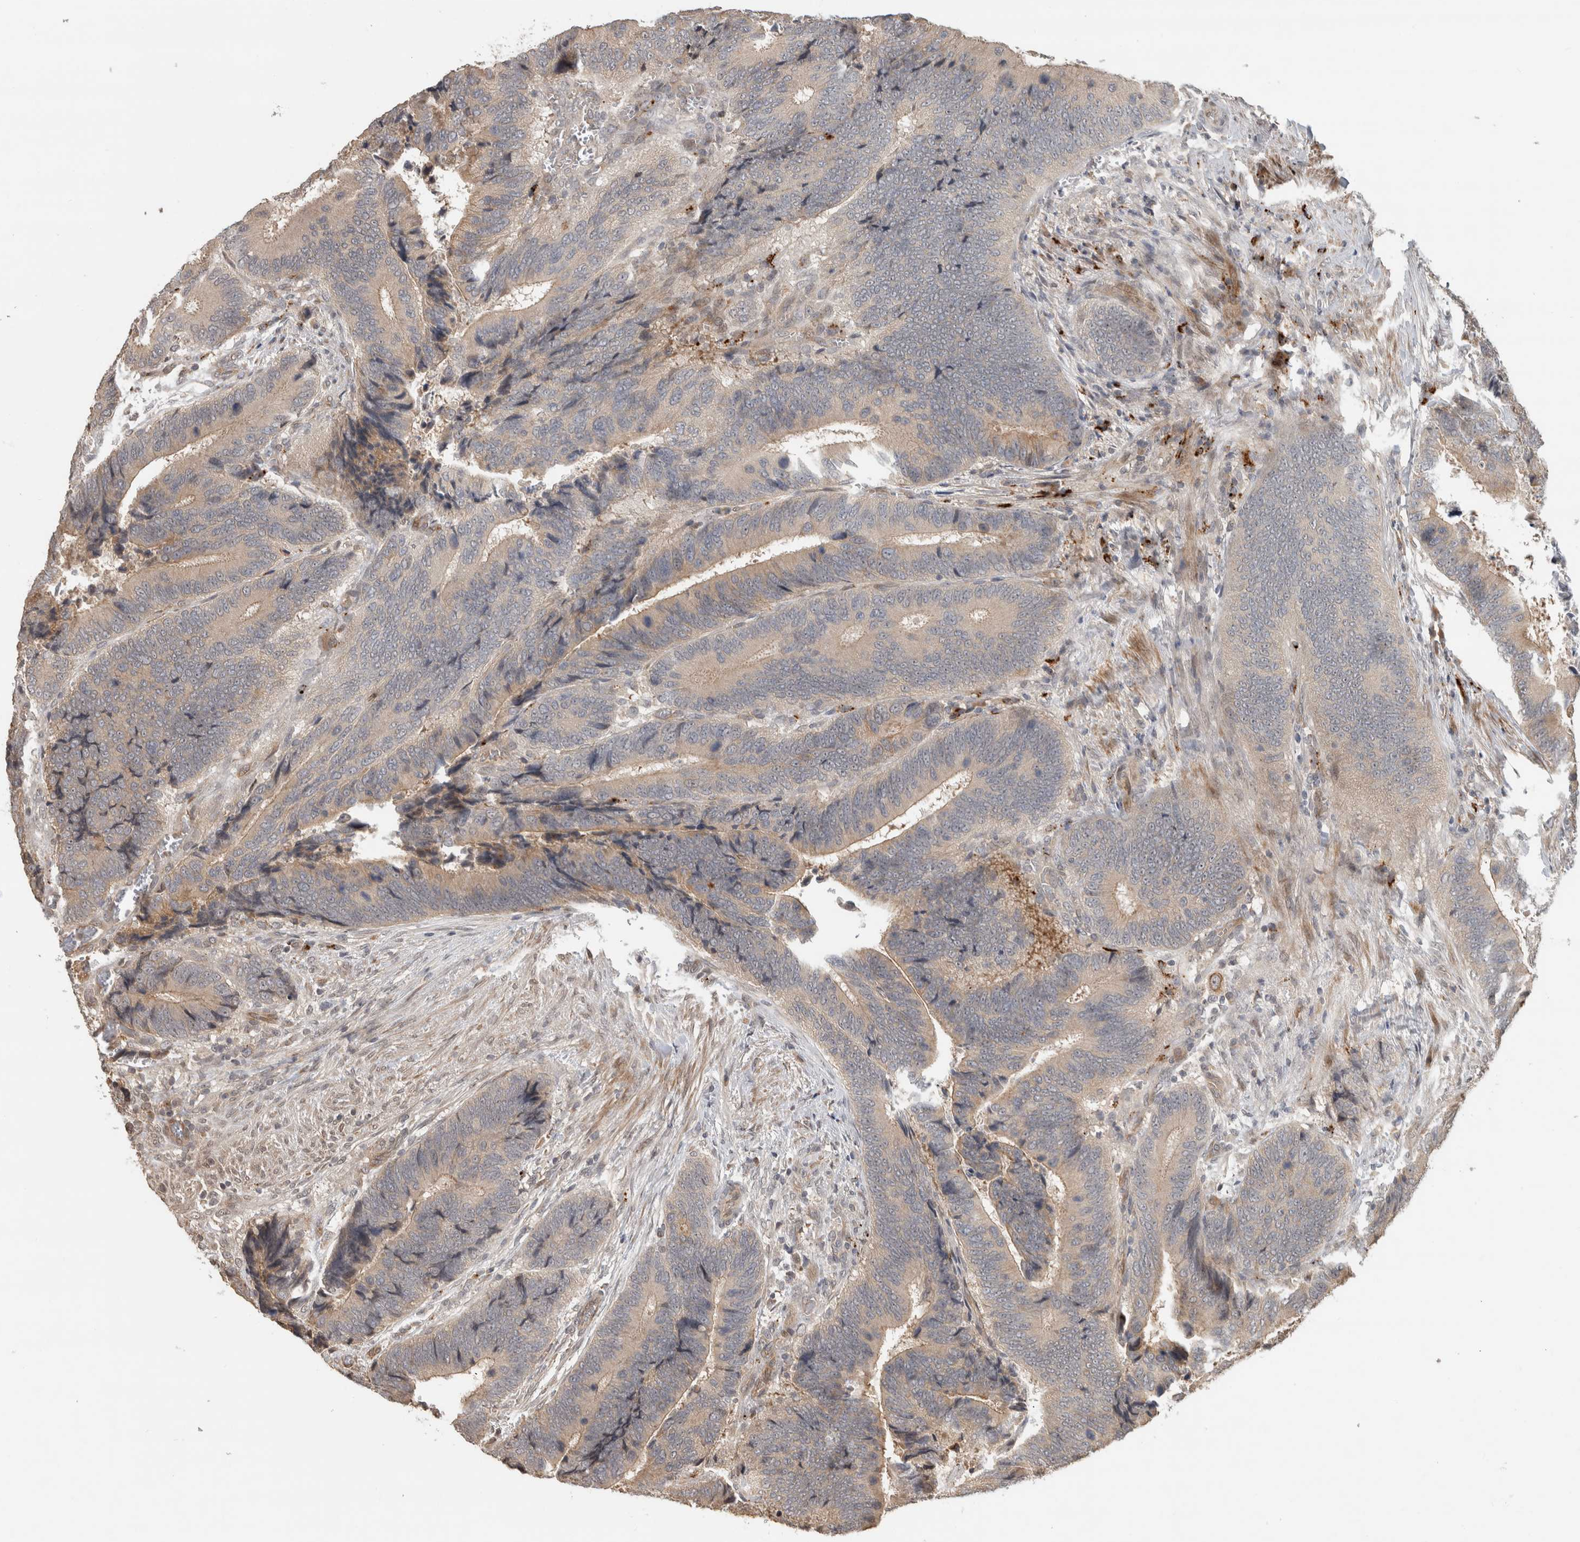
{"staining": {"intensity": "moderate", "quantity": "25%-75%", "location": "cytoplasmic/membranous"}, "tissue": "colorectal cancer", "cell_type": "Tumor cells", "image_type": "cancer", "snomed": [{"axis": "morphology", "description": "Inflammation, NOS"}, {"axis": "morphology", "description": "Adenocarcinoma, NOS"}, {"axis": "topography", "description": "Colon"}], "caption": "Adenocarcinoma (colorectal) stained with a brown dye shows moderate cytoplasmic/membranous positive expression in approximately 25%-75% of tumor cells.", "gene": "PITPNC1", "patient": {"sex": "male", "age": 72}}